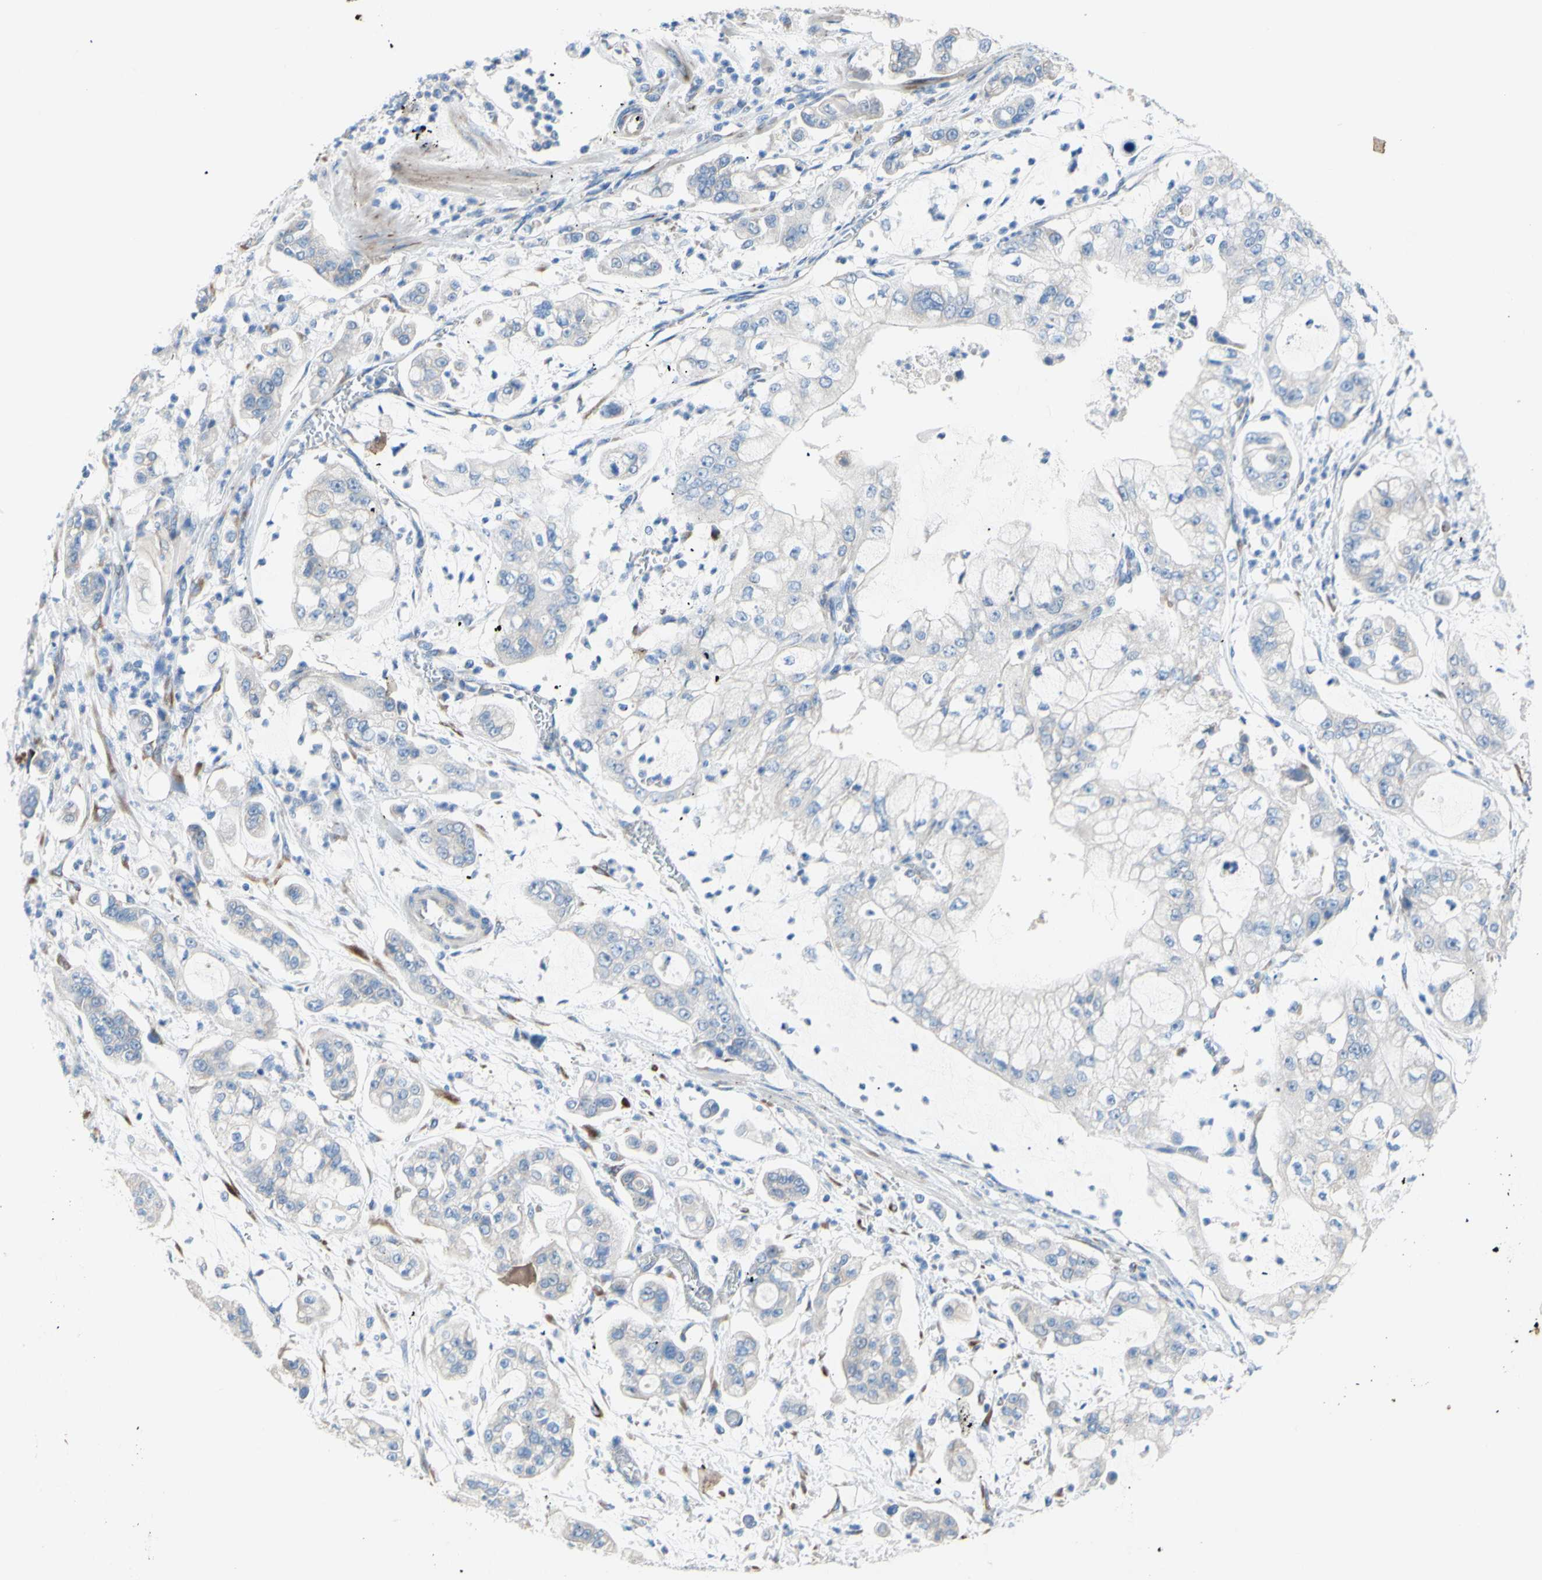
{"staining": {"intensity": "negative", "quantity": "none", "location": "none"}, "tissue": "stomach cancer", "cell_type": "Tumor cells", "image_type": "cancer", "snomed": [{"axis": "morphology", "description": "Adenocarcinoma, NOS"}, {"axis": "topography", "description": "Stomach"}], "caption": "The micrograph exhibits no staining of tumor cells in stomach adenocarcinoma. (DAB (3,3'-diaminobenzidine) immunohistochemistry visualized using brightfield microscopy, high magnification).", "gene": "TMIGD2", "patient": {"sex": "male", "age": 76}}